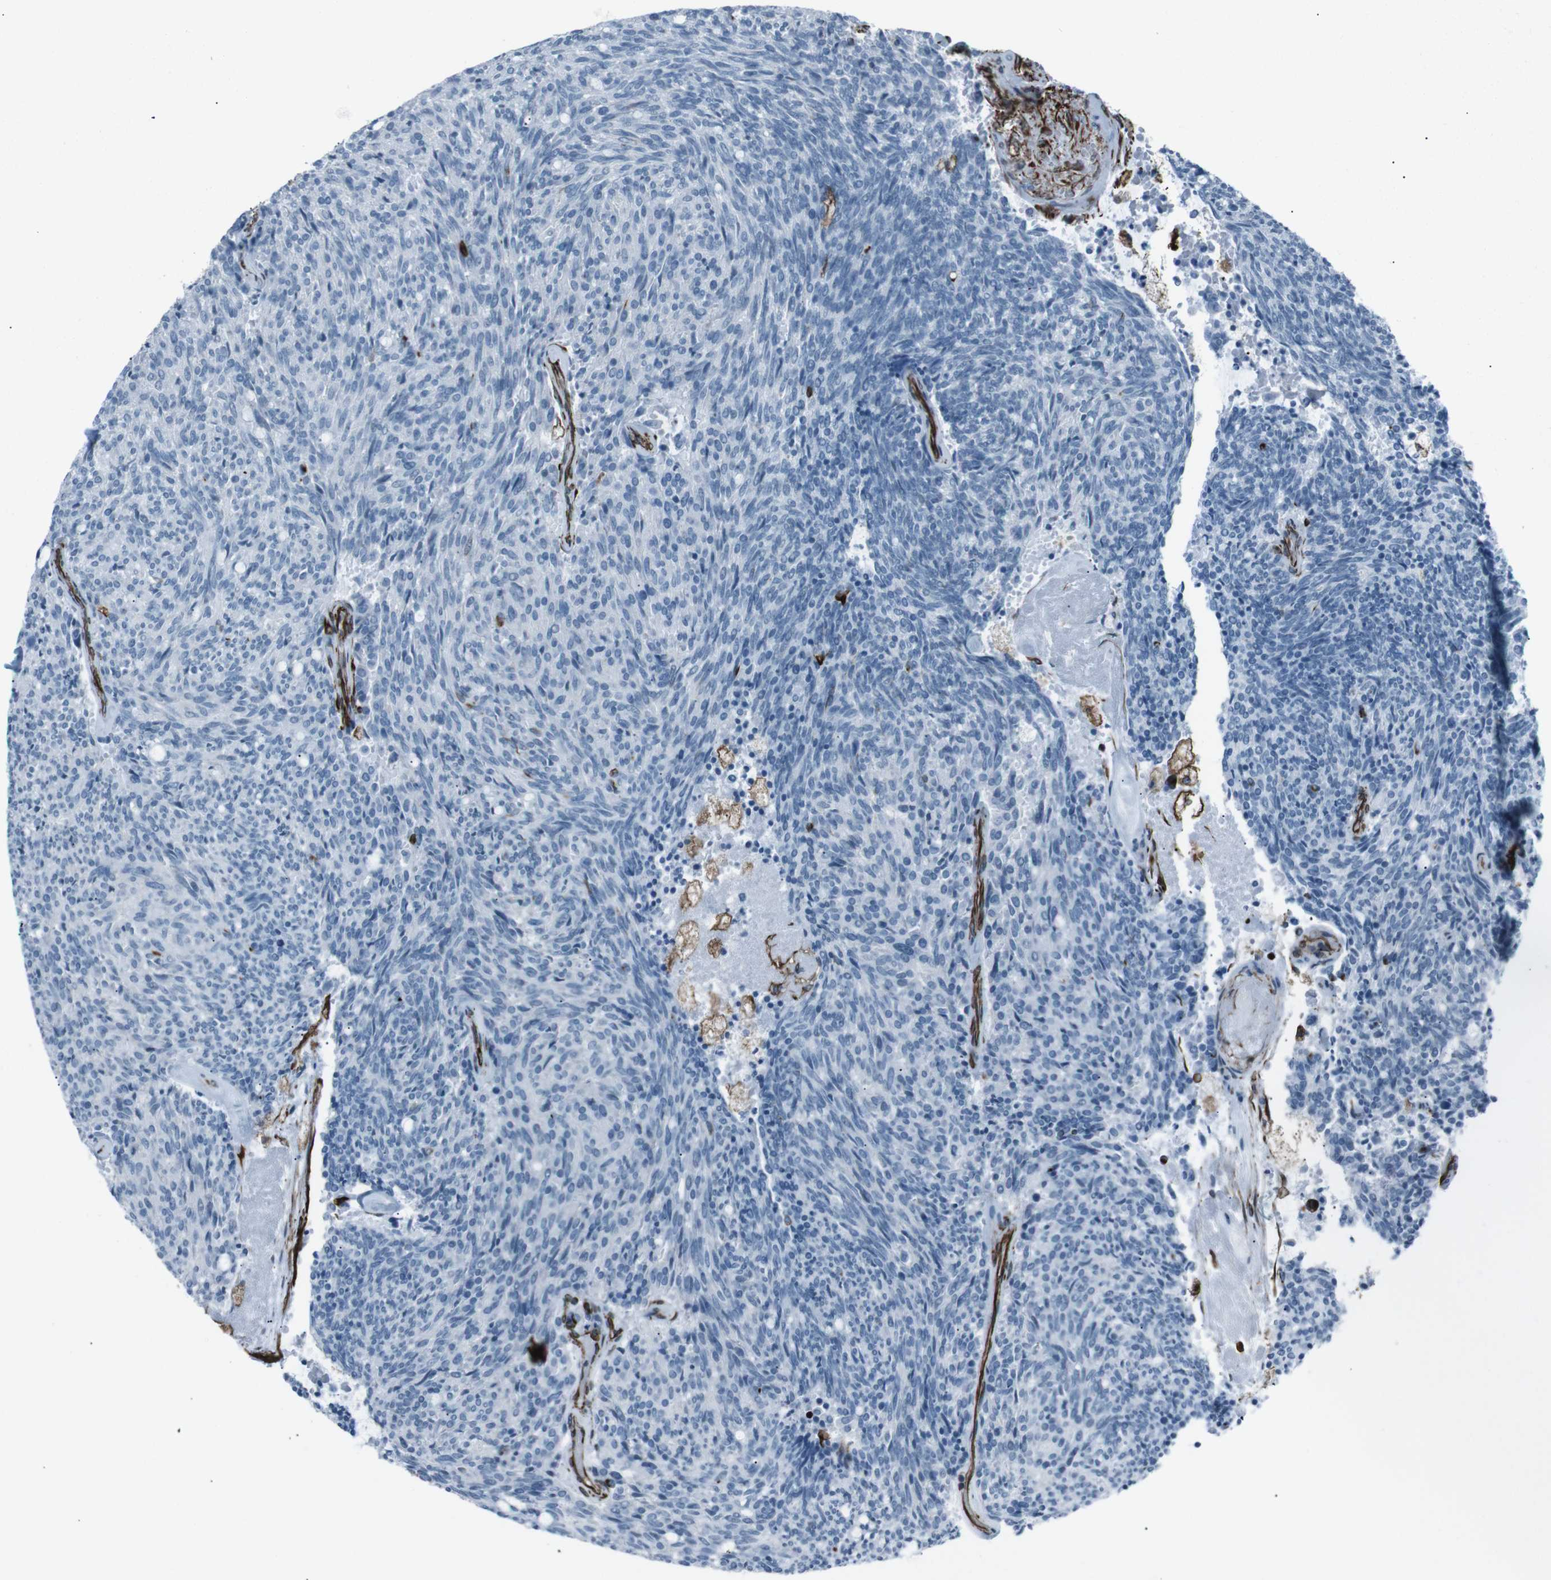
{"staining": {"intensity": "negative", "quantity": "none", "location": "none"}, "tissue": "carcinoid", "cell_type": "Tumor cells", "image_type": "cancer", "snomed": [{"axis": "morphology", "description": "Carcinoid, malignant, NOS"}, {"axis": "topography", "description": "Pancreas"}], "caption": "IHC histopathology image of malignant carcinoid stained for a protein (brown), which displays no staining in tumor cells.", "gene": "ZDHHC6", "patient": {"sex": "female", "age": 54}}